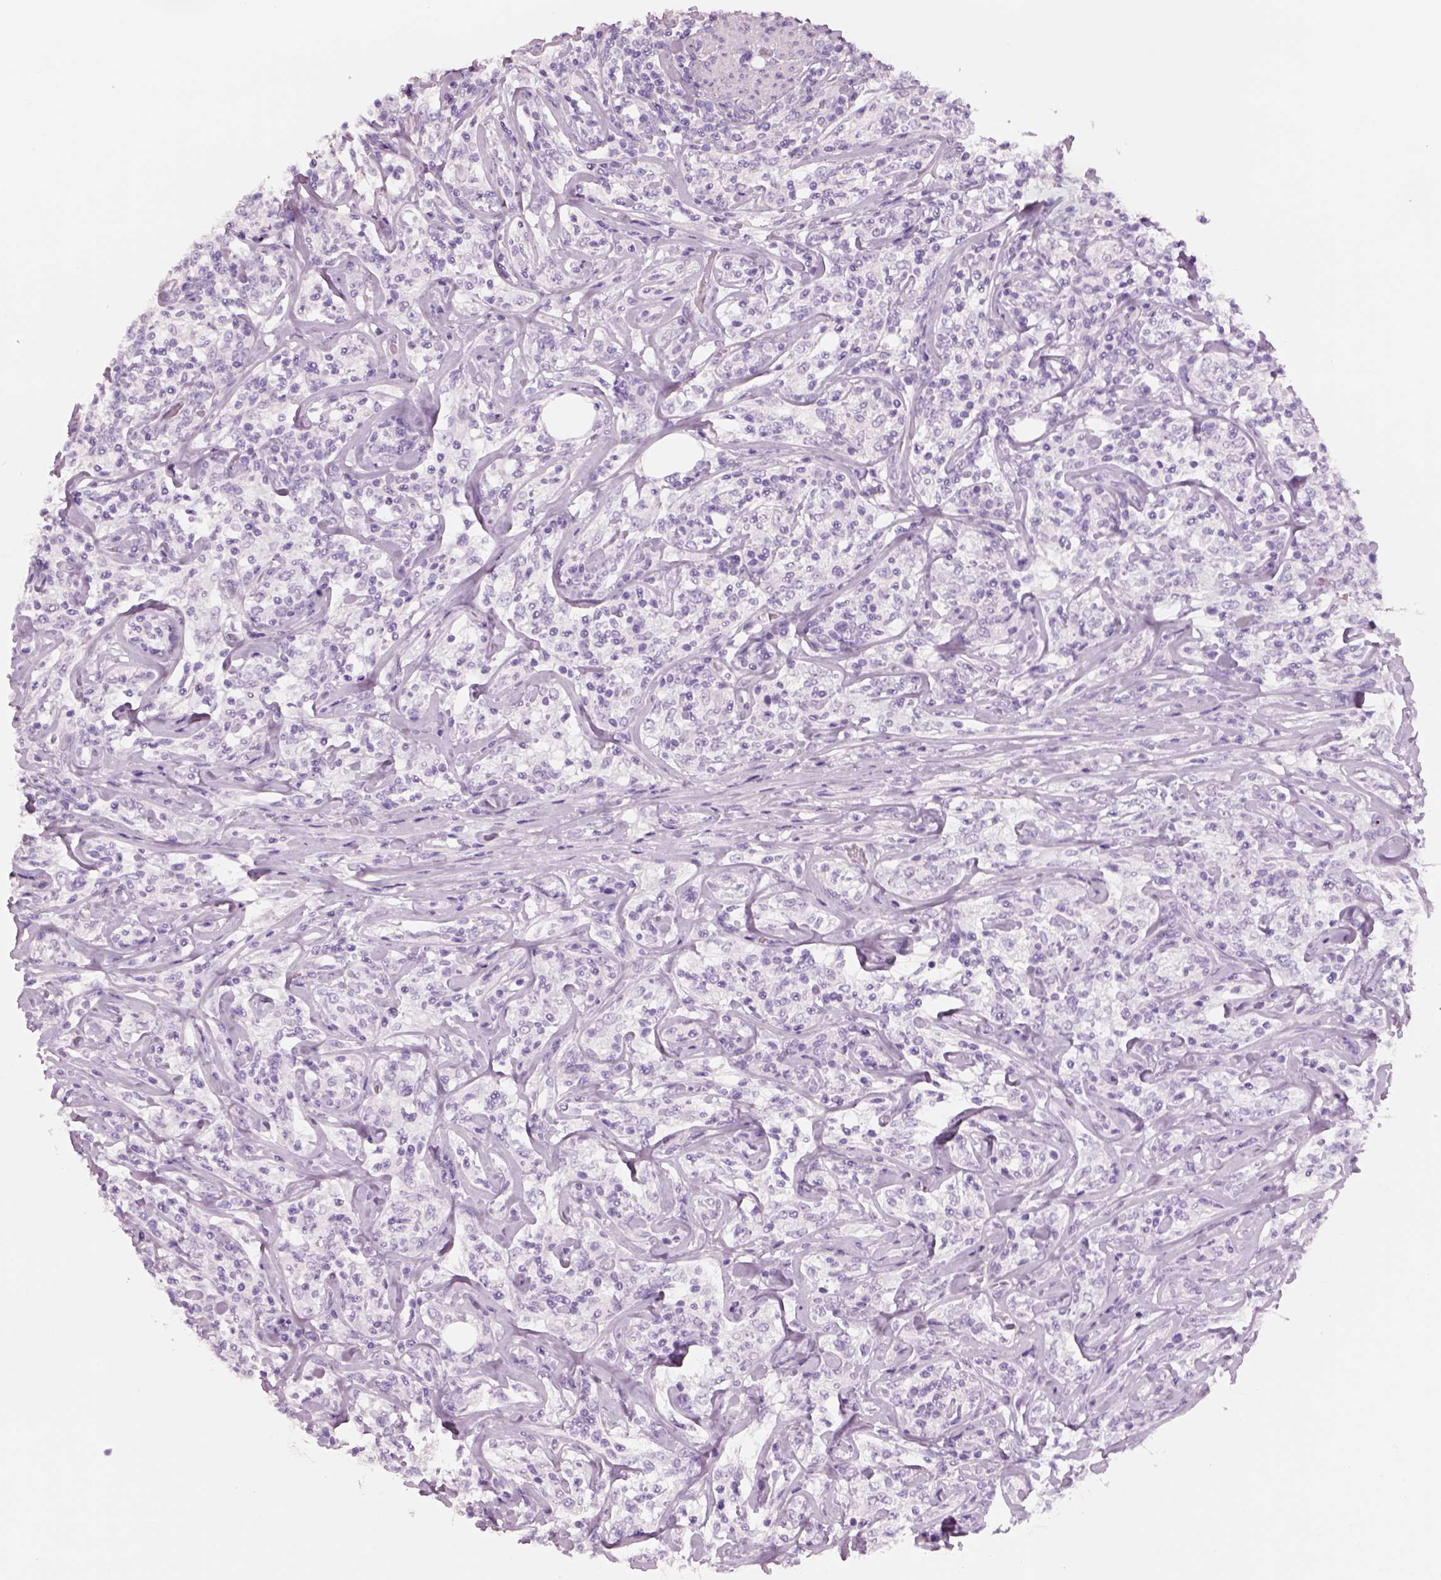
{"staining": {"intensity": "negative", "quantity": "none", "location": "none"}, "tissue": "lymphoma", "cell_type": "Tumor cells", "image_type": "cancer", "snomed": [{"axis": "morphology", "description": "Malignant lymphoma, non-Hodgkin's type, High grade"}, {"axis": "topography", "description": "Lymph node"}], "caption": "High magnification brightfield microscopy of high-grade malignant lymphoma, non-Hodgkin's type stained with DAB (3,3'-diaminobenzidine) (brown) and counterstained with hematoxylin (blue): tumor cells show no significant positivity. (IHC, brightfield microscopy, high magnification).", "gene": "RHO", "patient": {"sex": "female", "age": 84}}